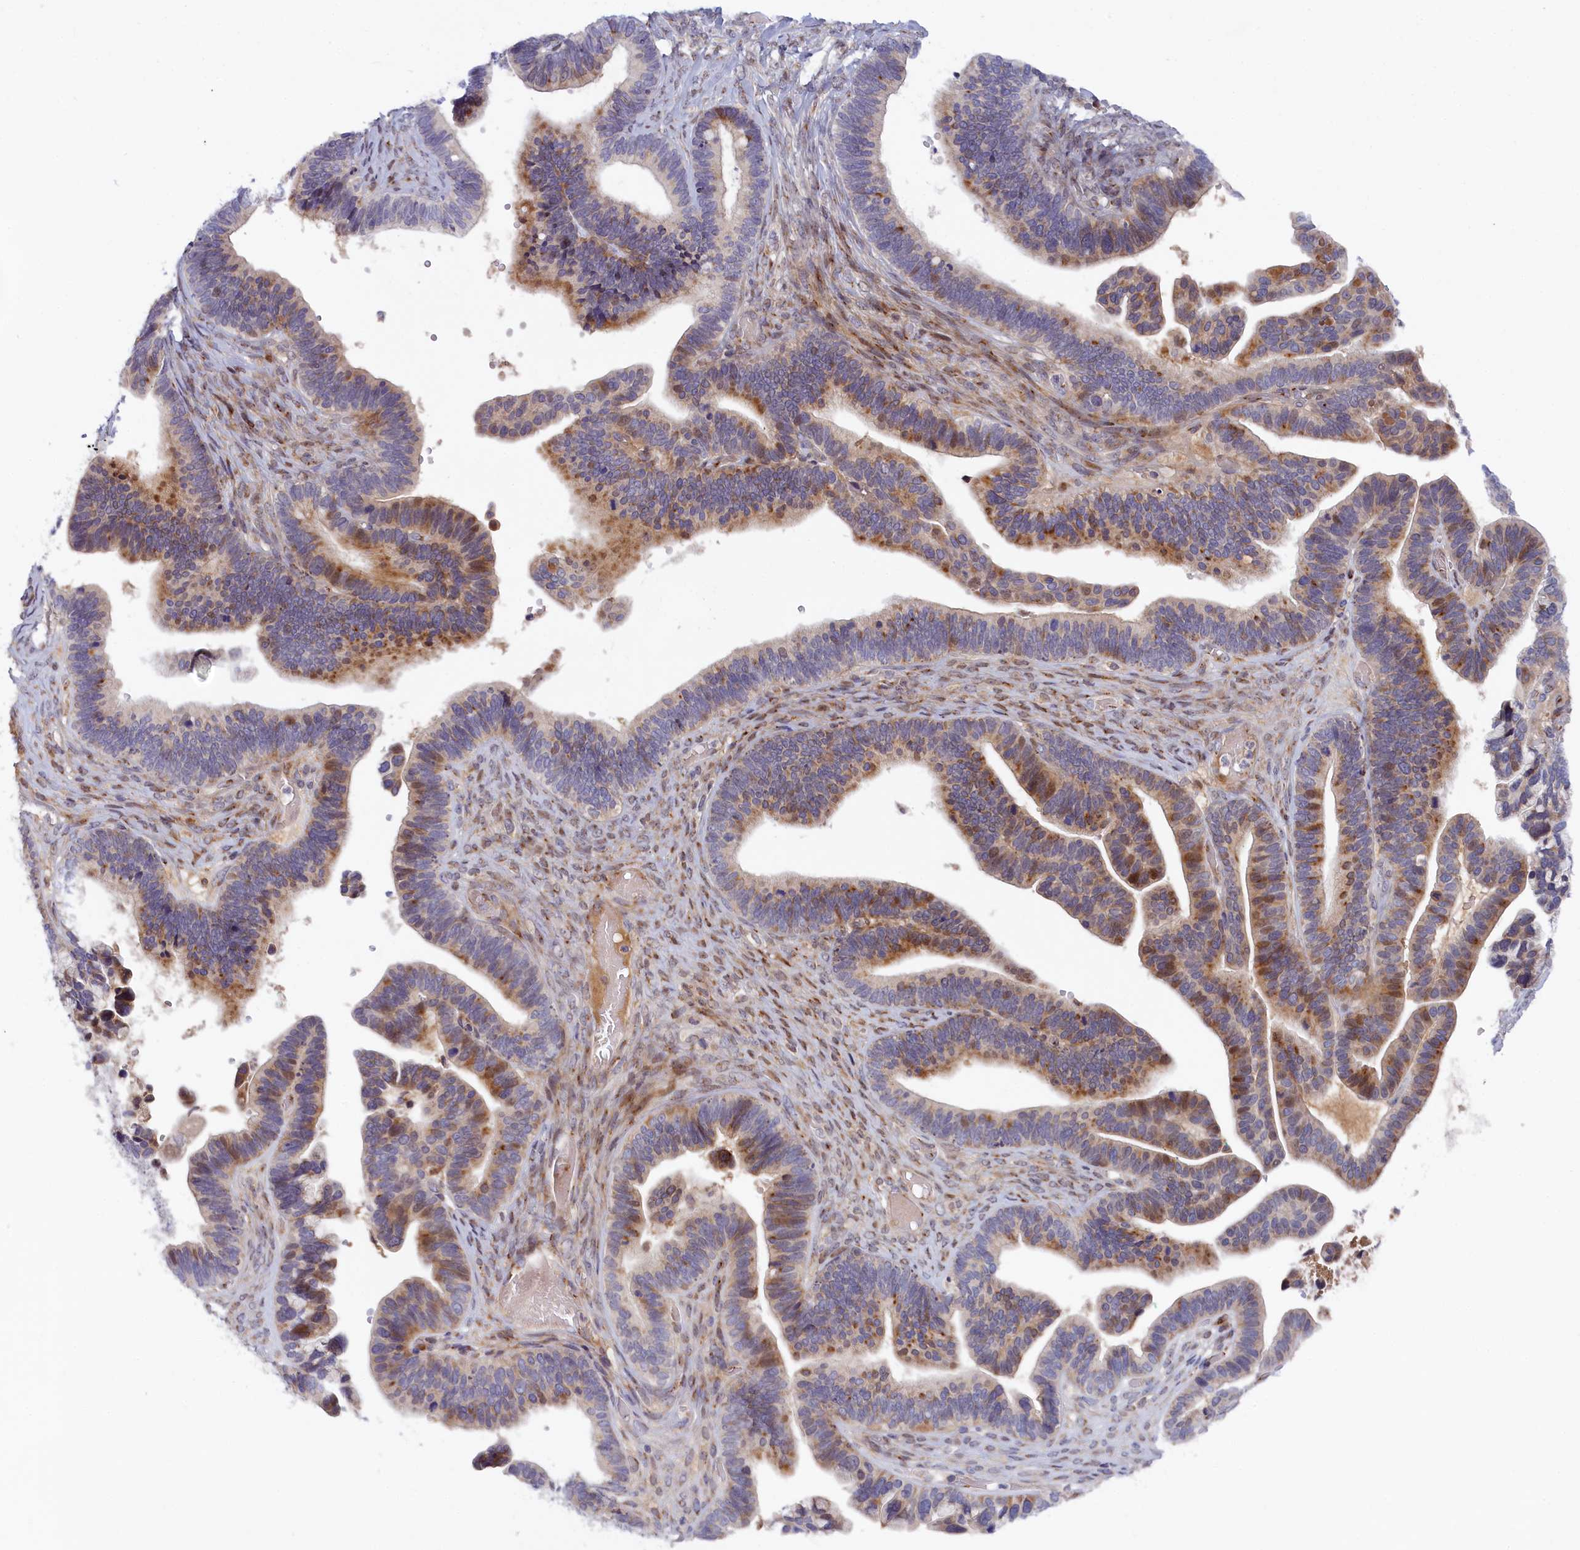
{"staining": {"intensity": "moderate", "quantity": "25%-75%", "location": "cytoplasmic/membranous,nuclear"}, "tissue": "ovarian cancer", "cell_type": "Tumor cells", "image_type": "cancer", "snomed": [{"axis": "morphology", "description": "Cystadenocarcinoma, serous, NOS"}, {"axis": "topography", "description": "Ovary"}], "caption": "Serous cystadenocarcinoma (ovarian) tissue demonstrates moderate cytoplasmic/membranous and nuclear positivity in about 25%-75% of tumor cells", "gene": "CHST12", "patient": {"sex": "female", "age": 56}}